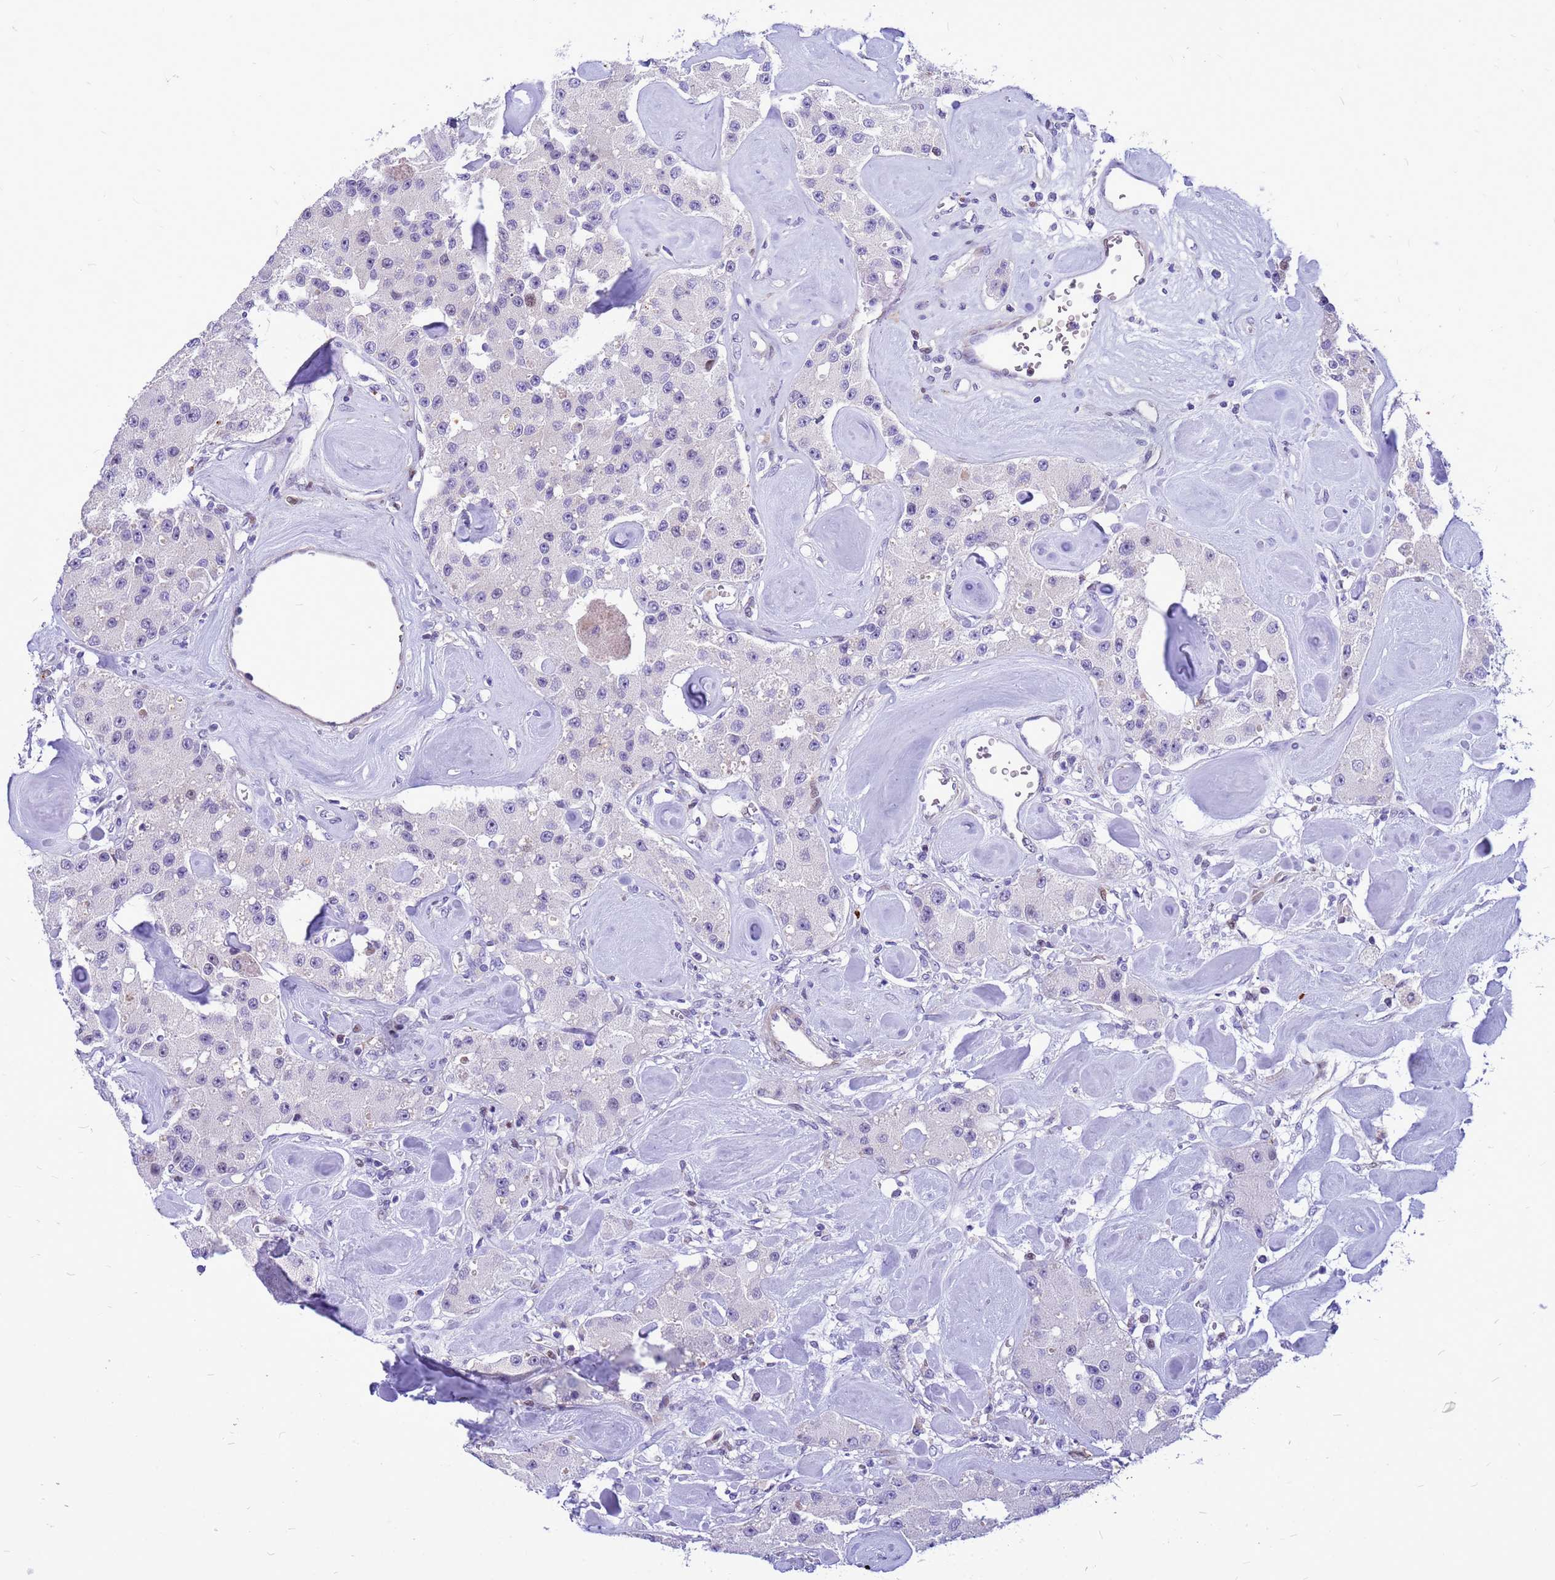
{"staining": {"intensity": "negative", "quantity": "none", "location": "none"}, "tissue": "carcinoid", "cell_type": "Tumor cells", "image_type": "cancer", "snomed": [{"axis": "morphology", "description": "Carcinoid, malignant, NOS"}, {"axis": "topography", "description": "Pancreas"}], "caption": "Histopathology image shows no protein expression in tumor cells of malignant carcinoid tissue.", "gene": "ADAMTS7", "patient": {"sex": "male", "age": 41}}